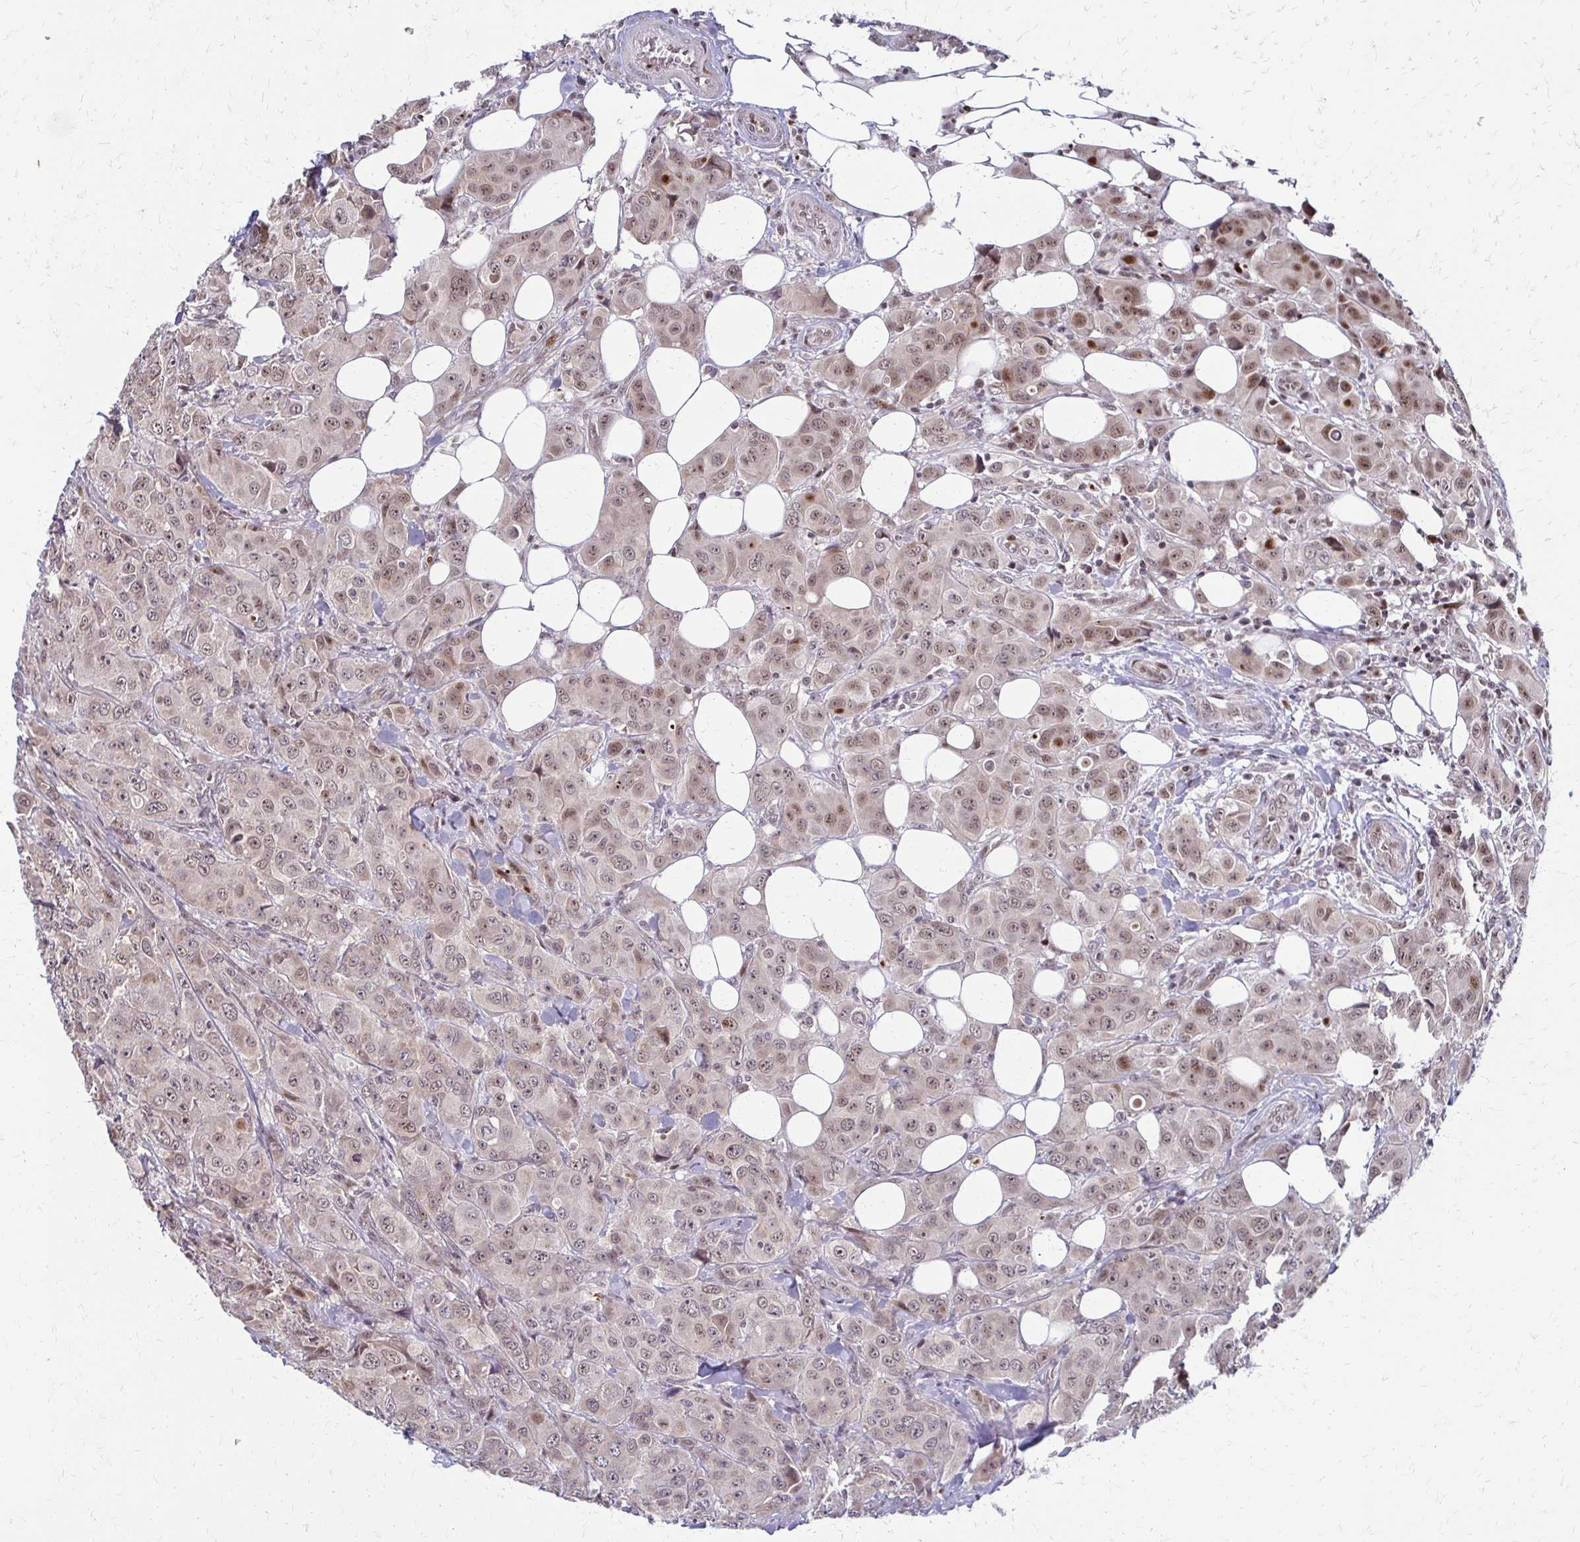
{"staining": {"intensity": "weak", "quantity": ">75%", "location": "cytoplasmic/membranous,nuclear"}, "tissue": "breast cancer", "cell_type": "Tumor cells", "image_type": "cancer", "snomed": [{"axis": "morphology", "description": "Normal tissue, NOS"}, {"axis": "morphology", "description": "Duct carcinoma"}, {"axis": "topography", "description": "Breast"}], "caption": "Immunohistochemical staining of breast cancer reveals weak cytoplasmic/membranous and nuclear protein expression in approximately >75% of tumor cells.", "gene": "TRIR", "patient": {"sex": "female", "age": 43}}